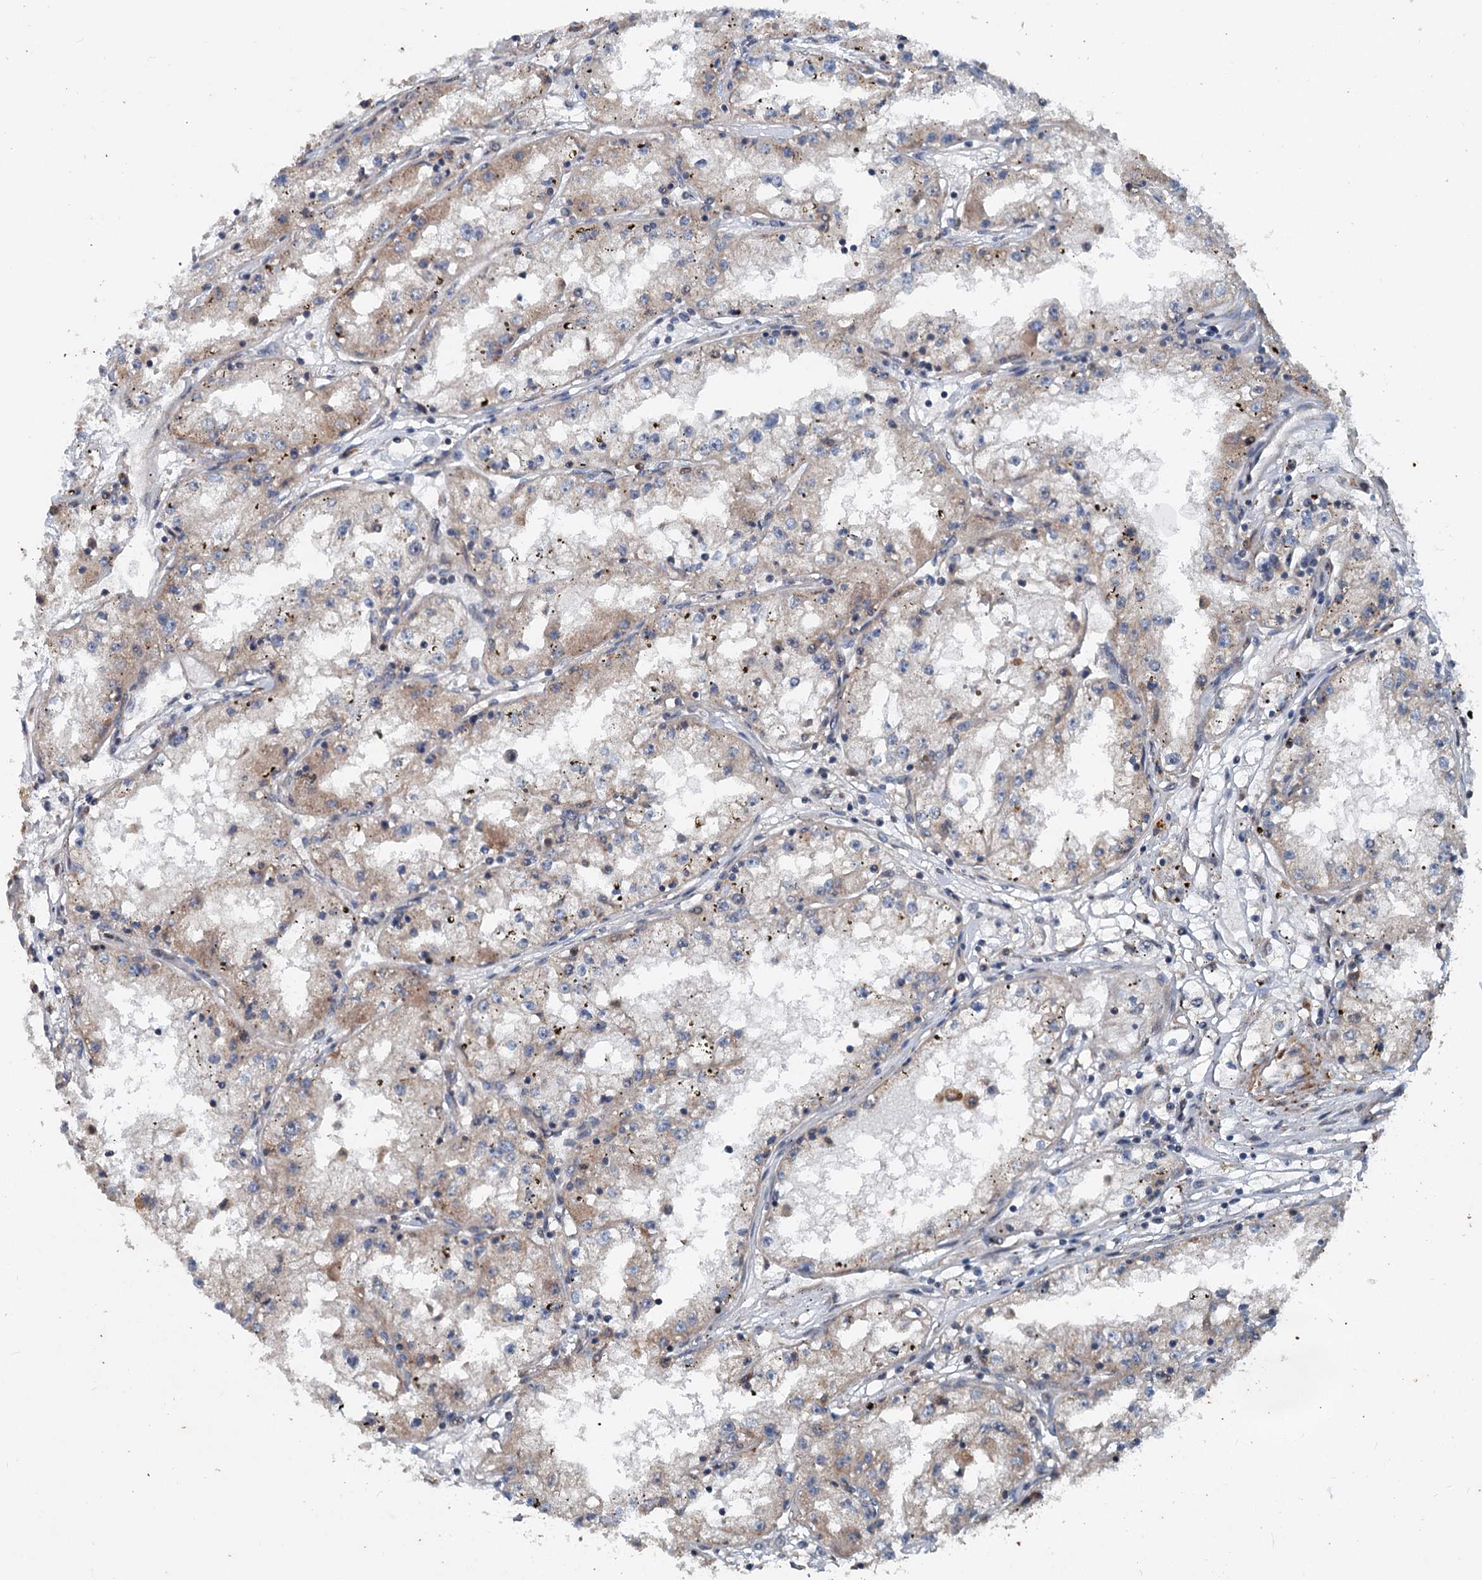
{"staining": {"intensity": "weak", "quantity": "25%-75%", "location": "cytoplasmic/membranous"}, "tissue": "renal cancer", "cell_type": "Tumor cells", "image_type": "cancer", "snomed": [{"axis": "morphology", "description": "Adenocarcinoma, NOS"}, {"axis": "topography", "description": "Kidney"}], "caption": "This histopathology image exhibits IHC staining of human renal cancer (adenocarcinoma), with low weak cytoplasmic/membranous expression in approximately 25%-75% of tumor cells.", "gene": "TEDC1", "patient": {"sex": "male", "age": 56}}